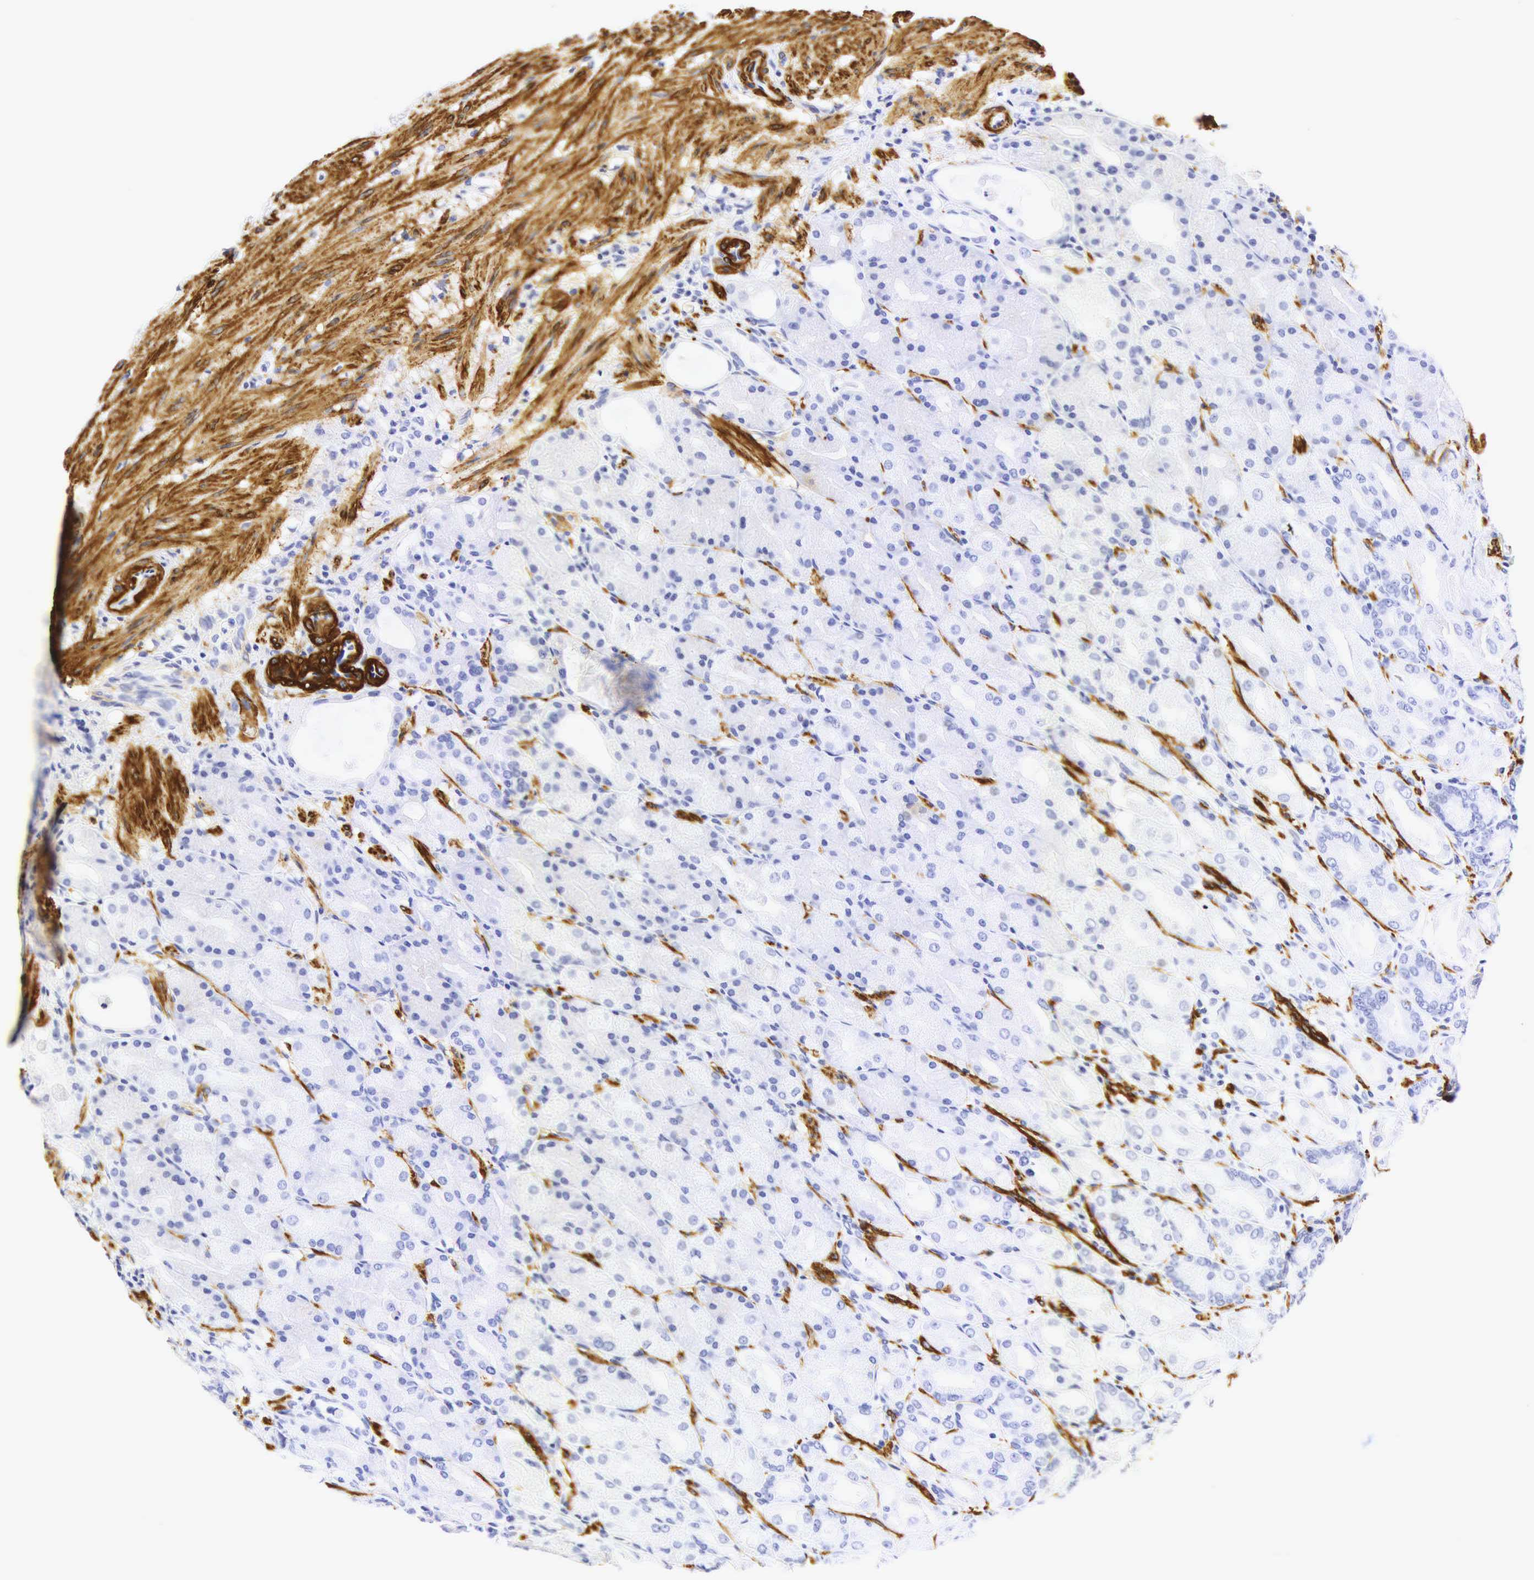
{"staining": {"intensity": "negative", "quantity": "none", "location": "none"}, "tissue": "stomach", "cell_type": "Glandular cells", "image_type": "normal", "snomed": [{"axis": "morphology", "description": "Normal tissue, NOS"}, {"axis": "topography", "description": "Stomach, upper"}], "caption": "This is an IHC micrograph of benign human stomach. There is no positivity in glandular cells.", "gene": "CALD1", "patient": {"sex": "female", "age": 75}}